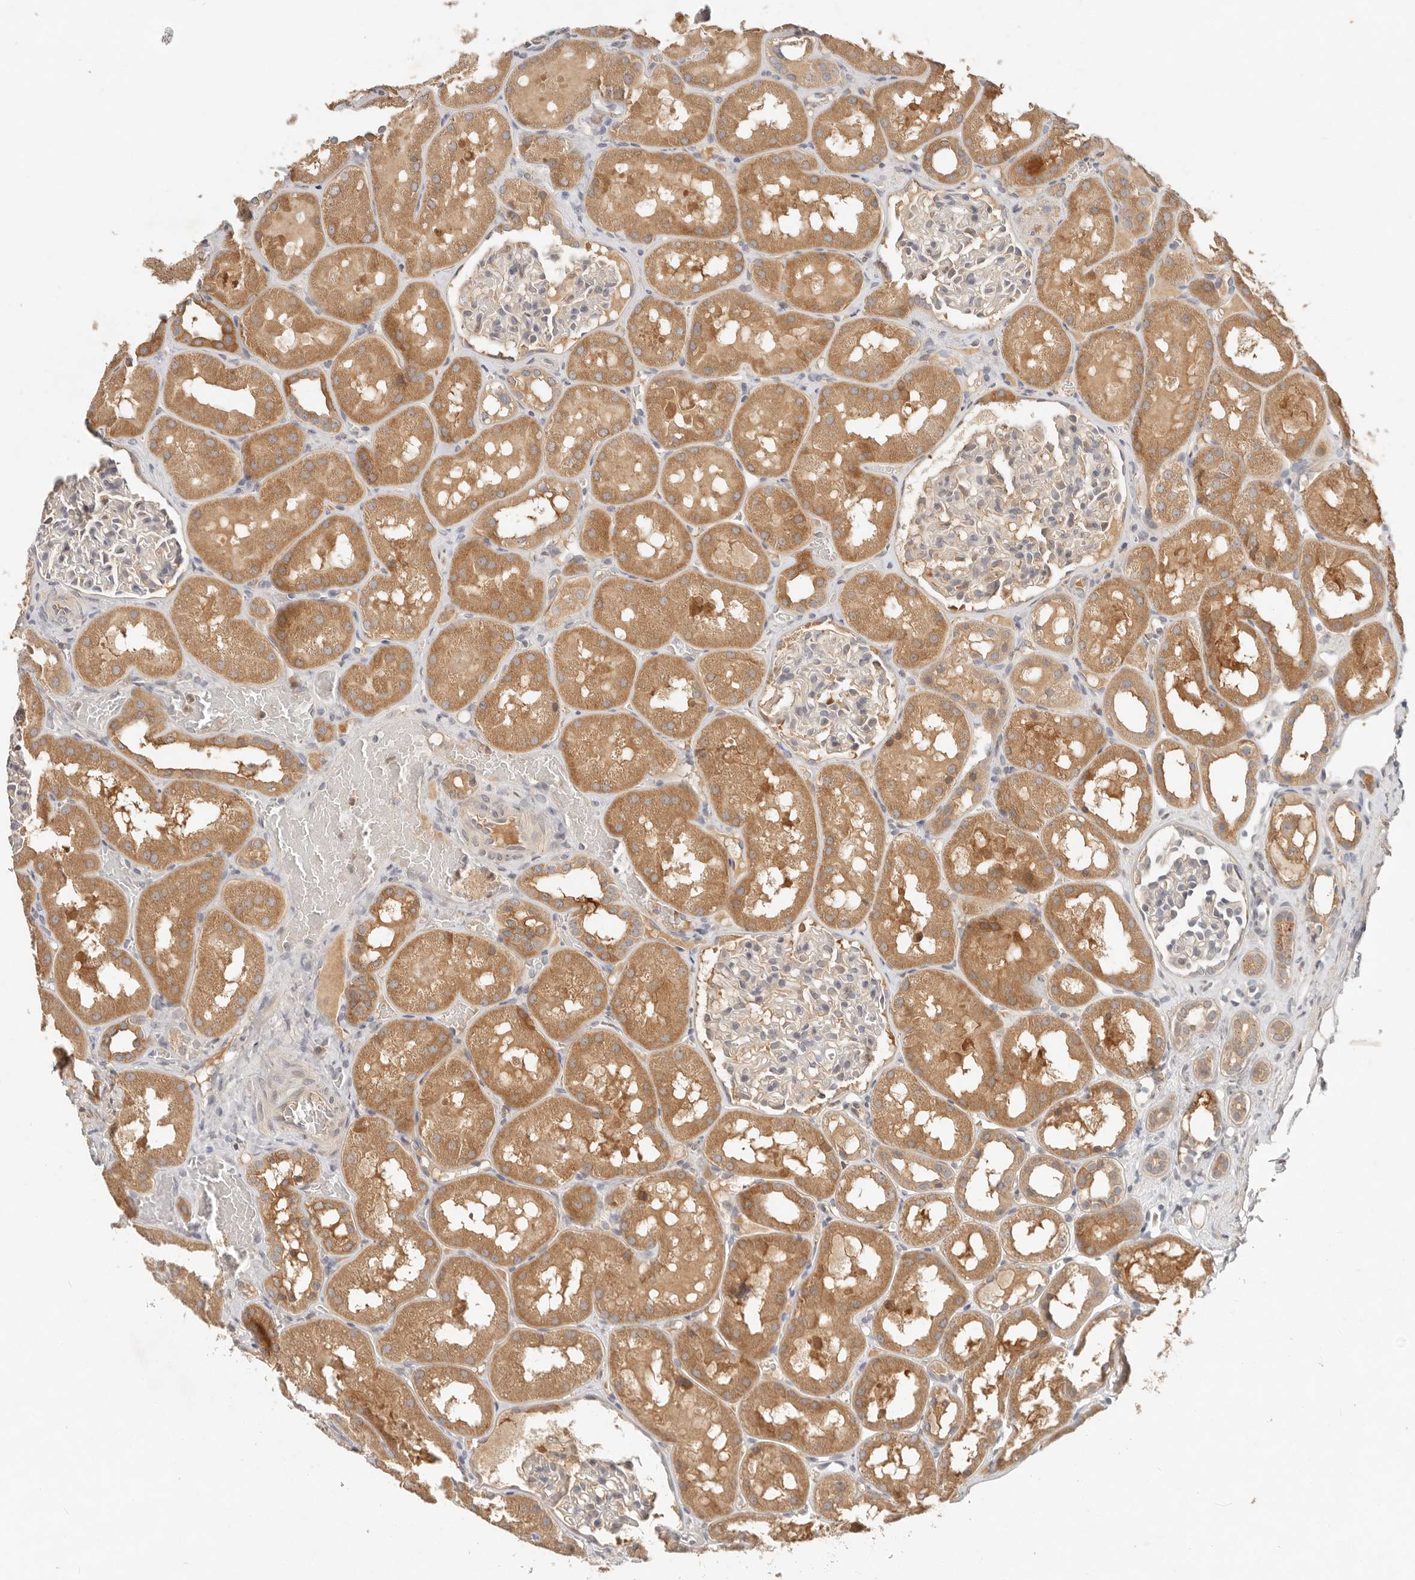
{"staining": {"intensity": "moderate", "quantity": "<25%", "location": "cytoplasmic/membranous"}, "tissue": "kidney", "cell_type": "Cells in glomeruli", "image_type": "normal", "snomed": [{"axis": "morphology", "description": "Normal tissue, NOS"}, {"axis": "topography", "description": "Kidney"}, {"axis": "topography", "description": "Urinary bladder"}], "caption": "Protein staining reveals moderate cytoplasmic/membranous expression in approximately <25% of cells in glomeruli in normal kidney. Ihc stains the protein in brown and the nuclei are stained blue.", "gene": "ARHGEF10L", "patient": {"sex": "male", "age": 16}}